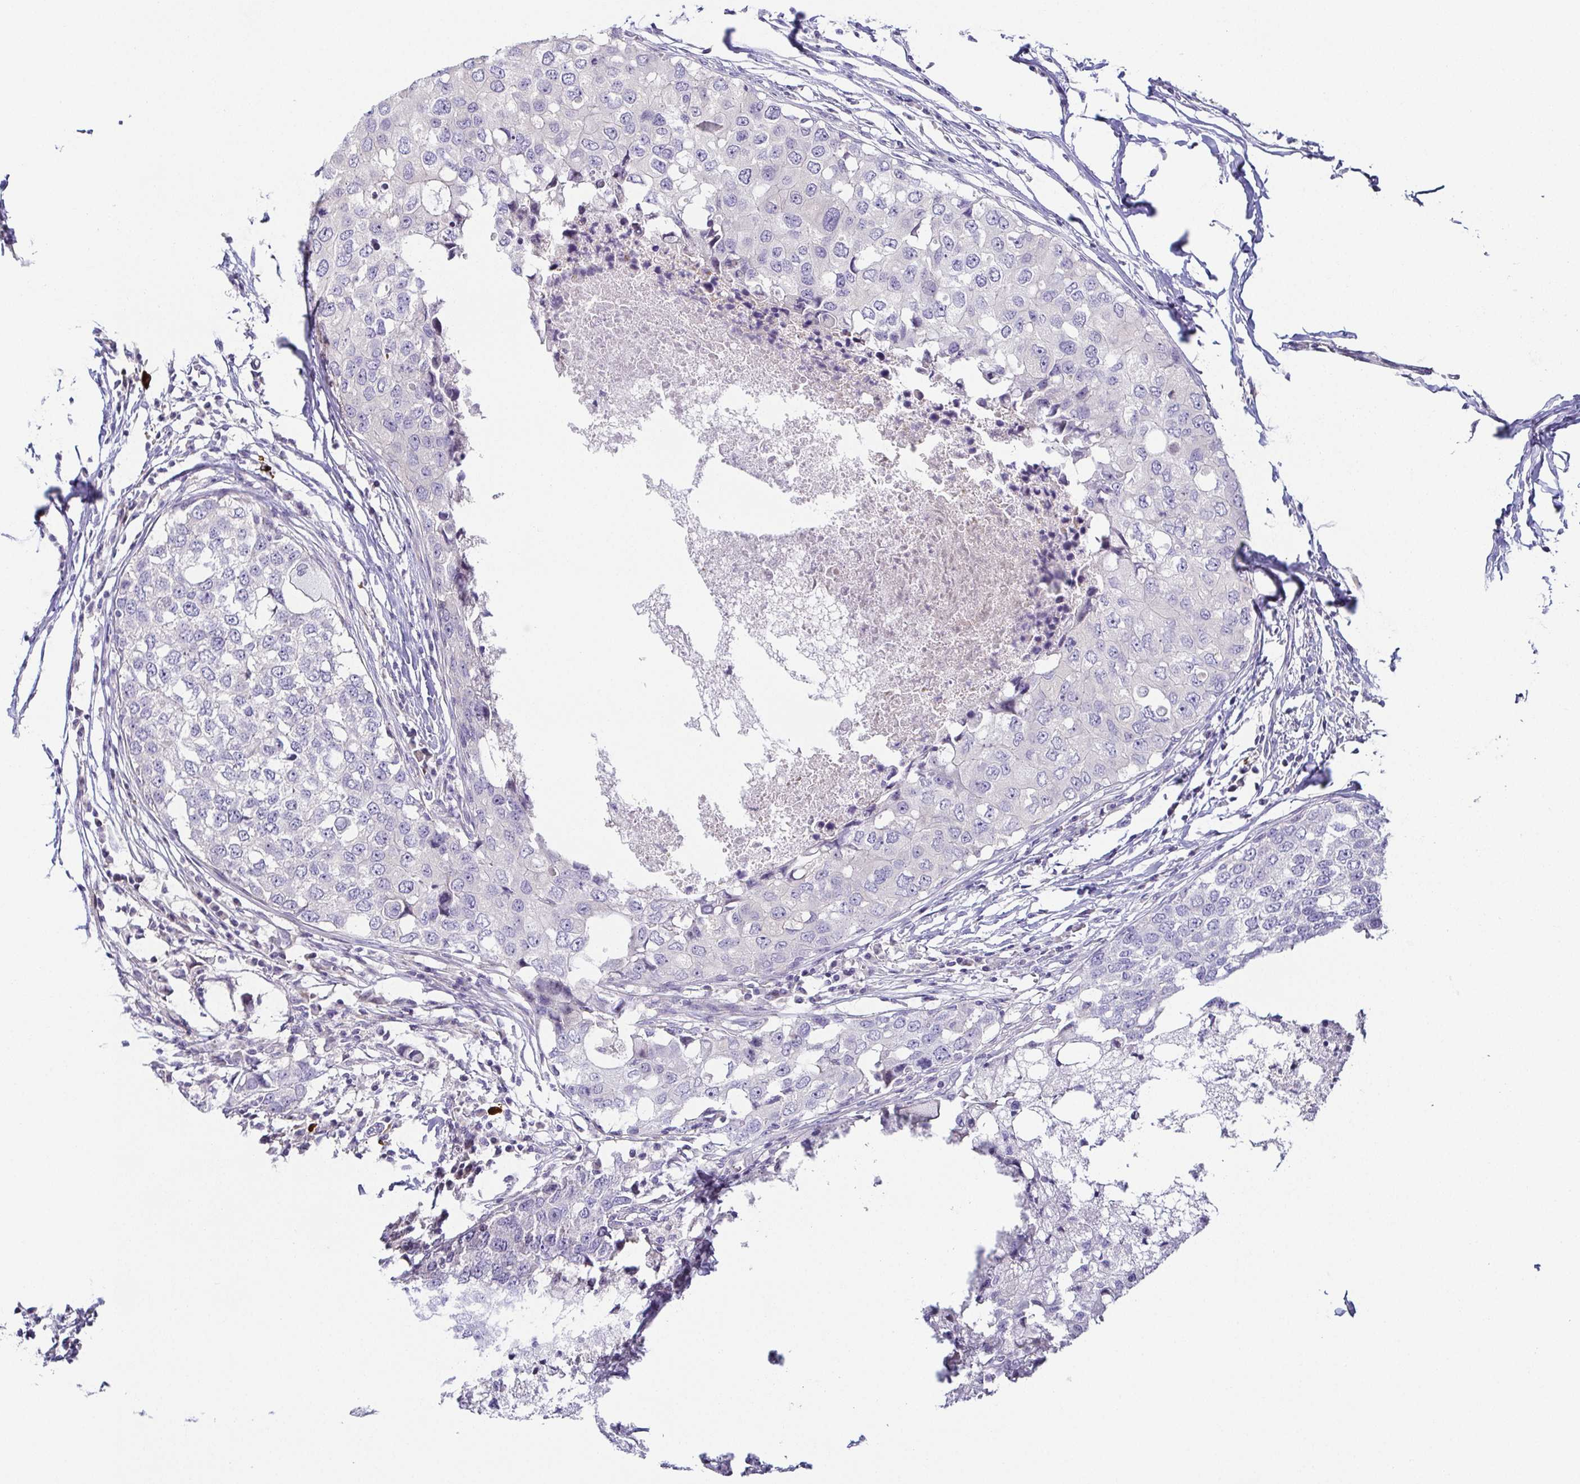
{"staining": {"intensity": "negative", "quantity": "none", "location": "none"}, "tissue": "breast cancer", "cell_type": "Tumor cells", "image_type": "cancer", "snomed": [{"axis": "morphology", "description": "Duct carcinoma"}, {"axis": "topography", "description": "Breast"}], "caption": "Tumor cells show no significant protein expression in breast infiltrating ductal carcinoma. Nuclei are stained in blue.", "gene": "FAM162B", "patient": {"sex": "female", "age": 27}}